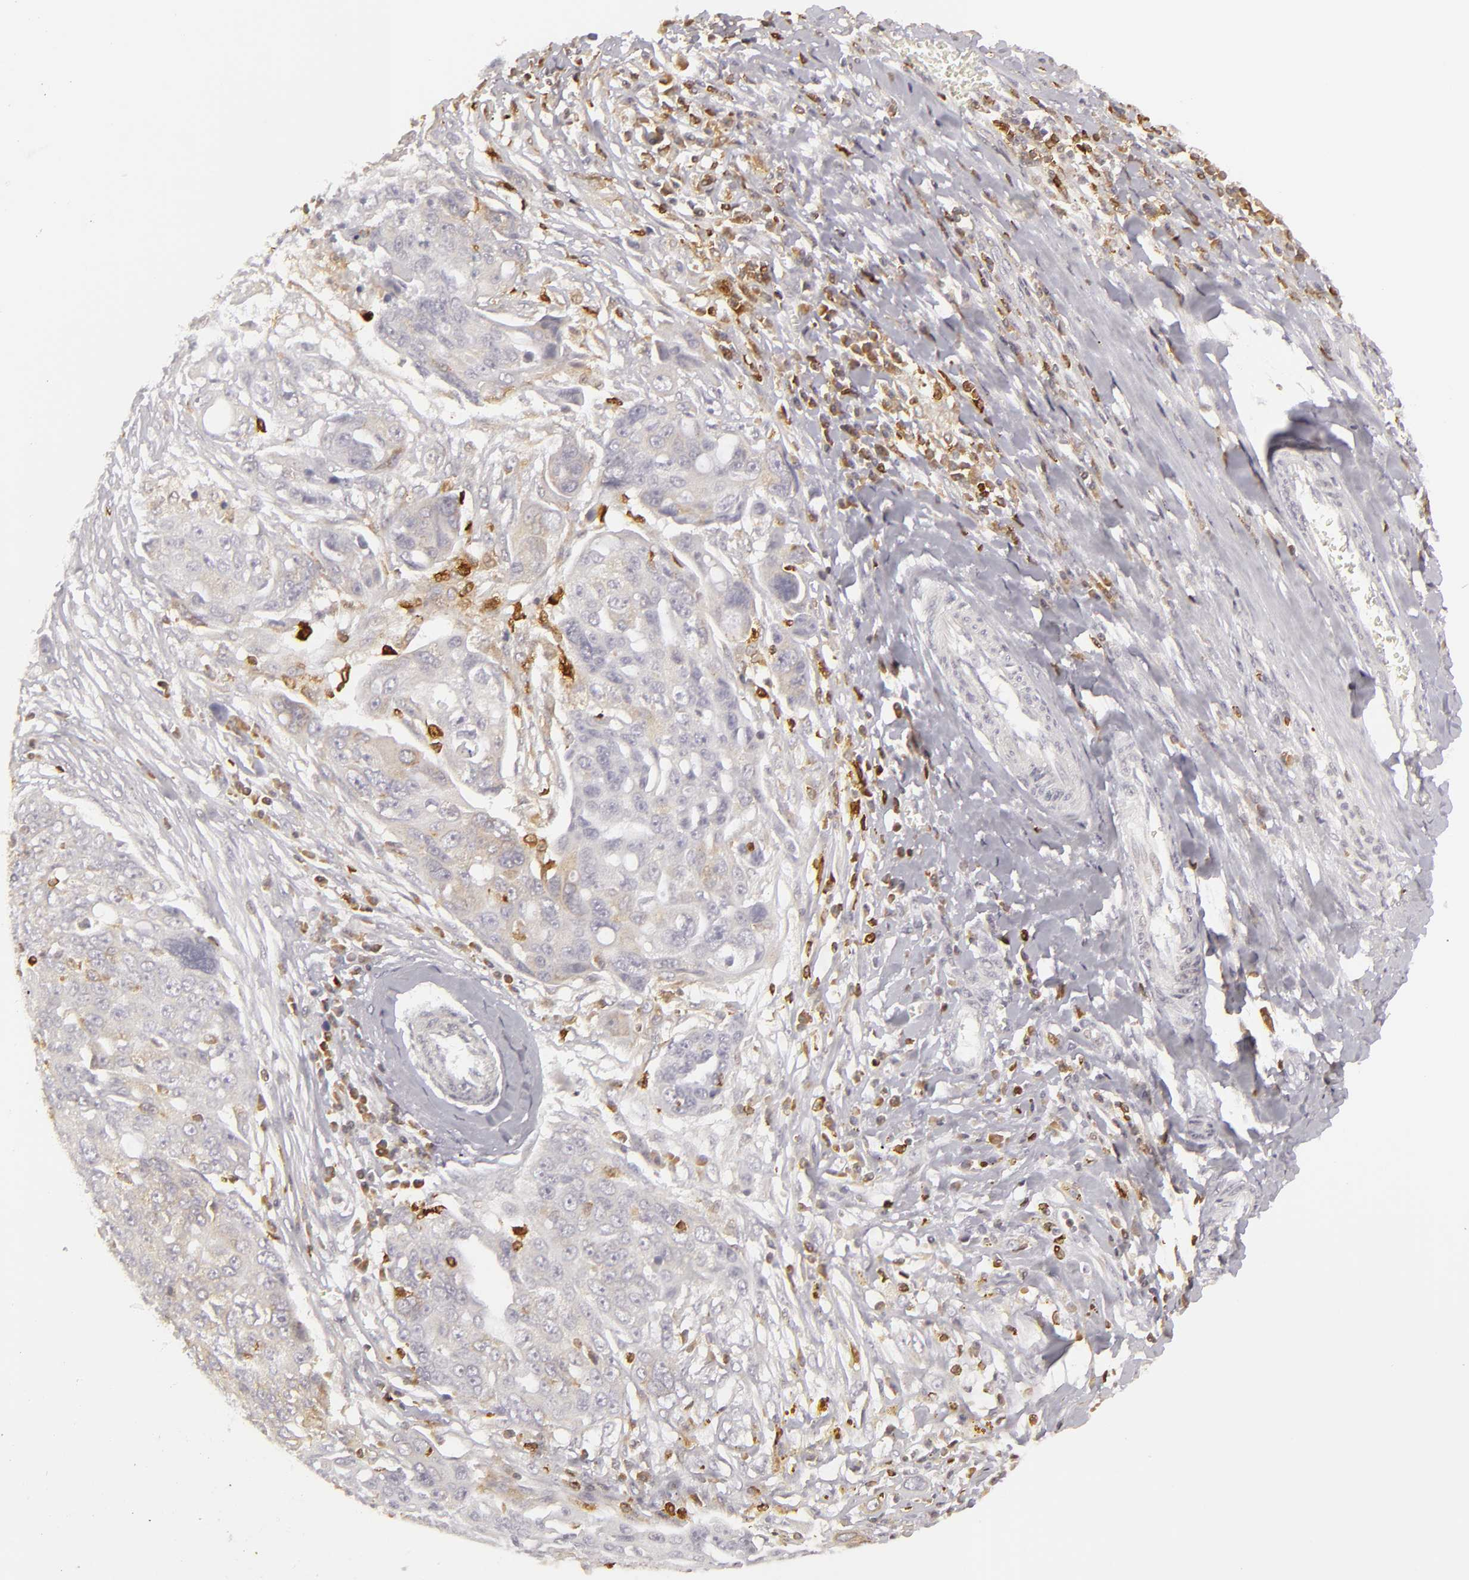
{"staining": {"intensity": "weak", "quantity": ">75%", "location": "cytoplasmic/membranous"}, "tissue": "ovarian cancer", "cell_type": "Tumor cells", "image_type": "cancer", "snomed": [{"axis": "morphology", "description": "Carcinoma, endometroid"}, {"axis": "topography", "description": "Ovary"}], "caption": "A histopathology image showing weak cytoplasmic/membranous staining in about >75% of tumor cells in ovarian endometroid carcinoma, as visualized by brown immunohistochemical staining.", "gene": "APOBEC3G", "patient": {"sex": "female", "age": 75}}